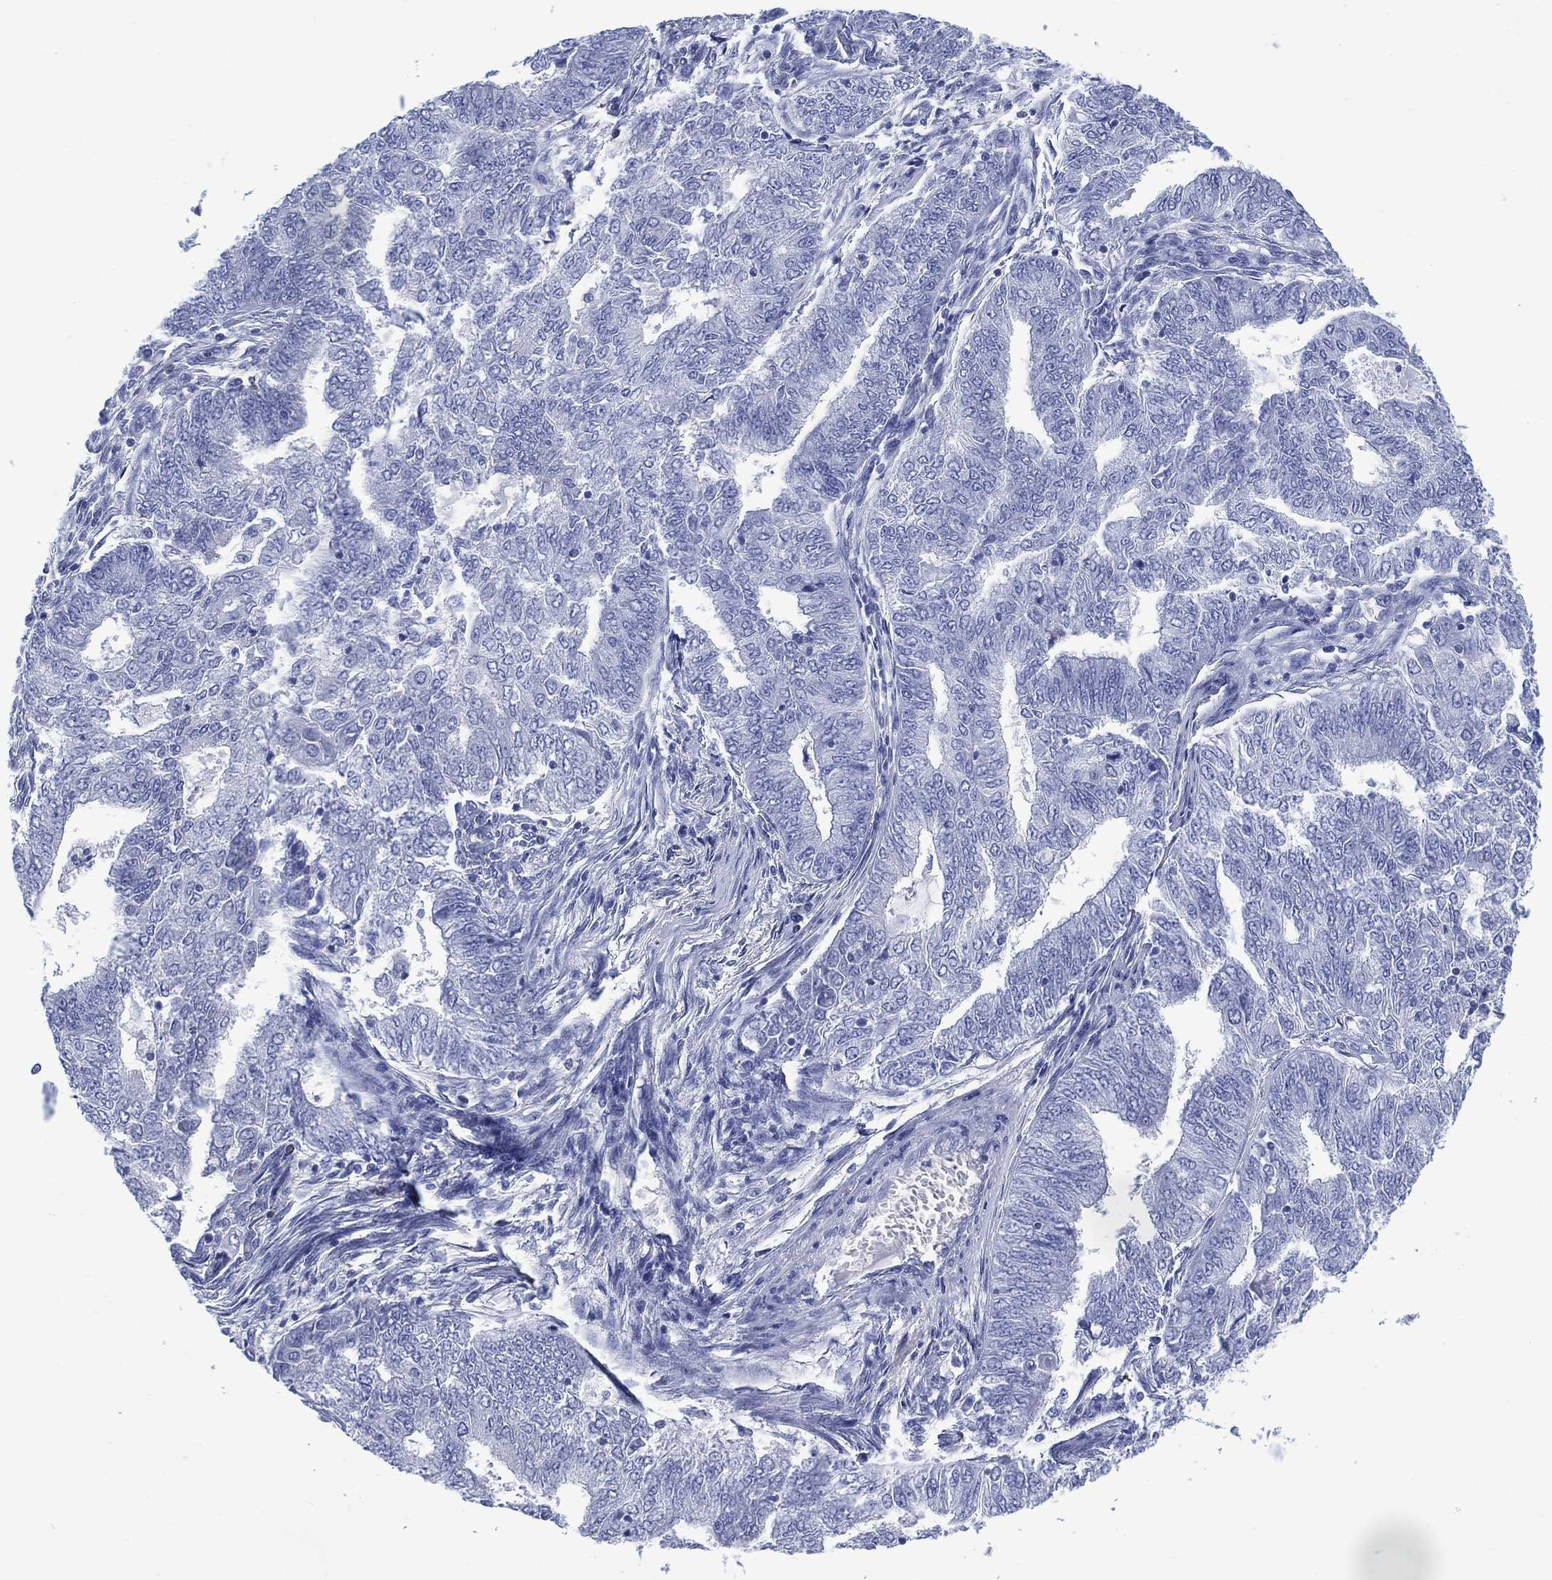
{"staining": {"intensity": "negative", "quantity": "none", "location": "none"}, "tissue": "endometrial cancer", "cell_type": "Tumor cells", "image_type": "cancer", "snomed": [{"axis": "morphology", "description": "Adenocarcinoma, NOS"}, {"axis": "topography", "description": "Endometrium"}], "caption": "High magnification brightfield microscopy of endometrial cancer stained with DAB (3,3'-diaminobenzidine) (brown) and counterstained with hematoxylin (blue): tumor cells show no significant staining.", "gene": "DDI1", "patient": {"sex": "female", "age": 62}}